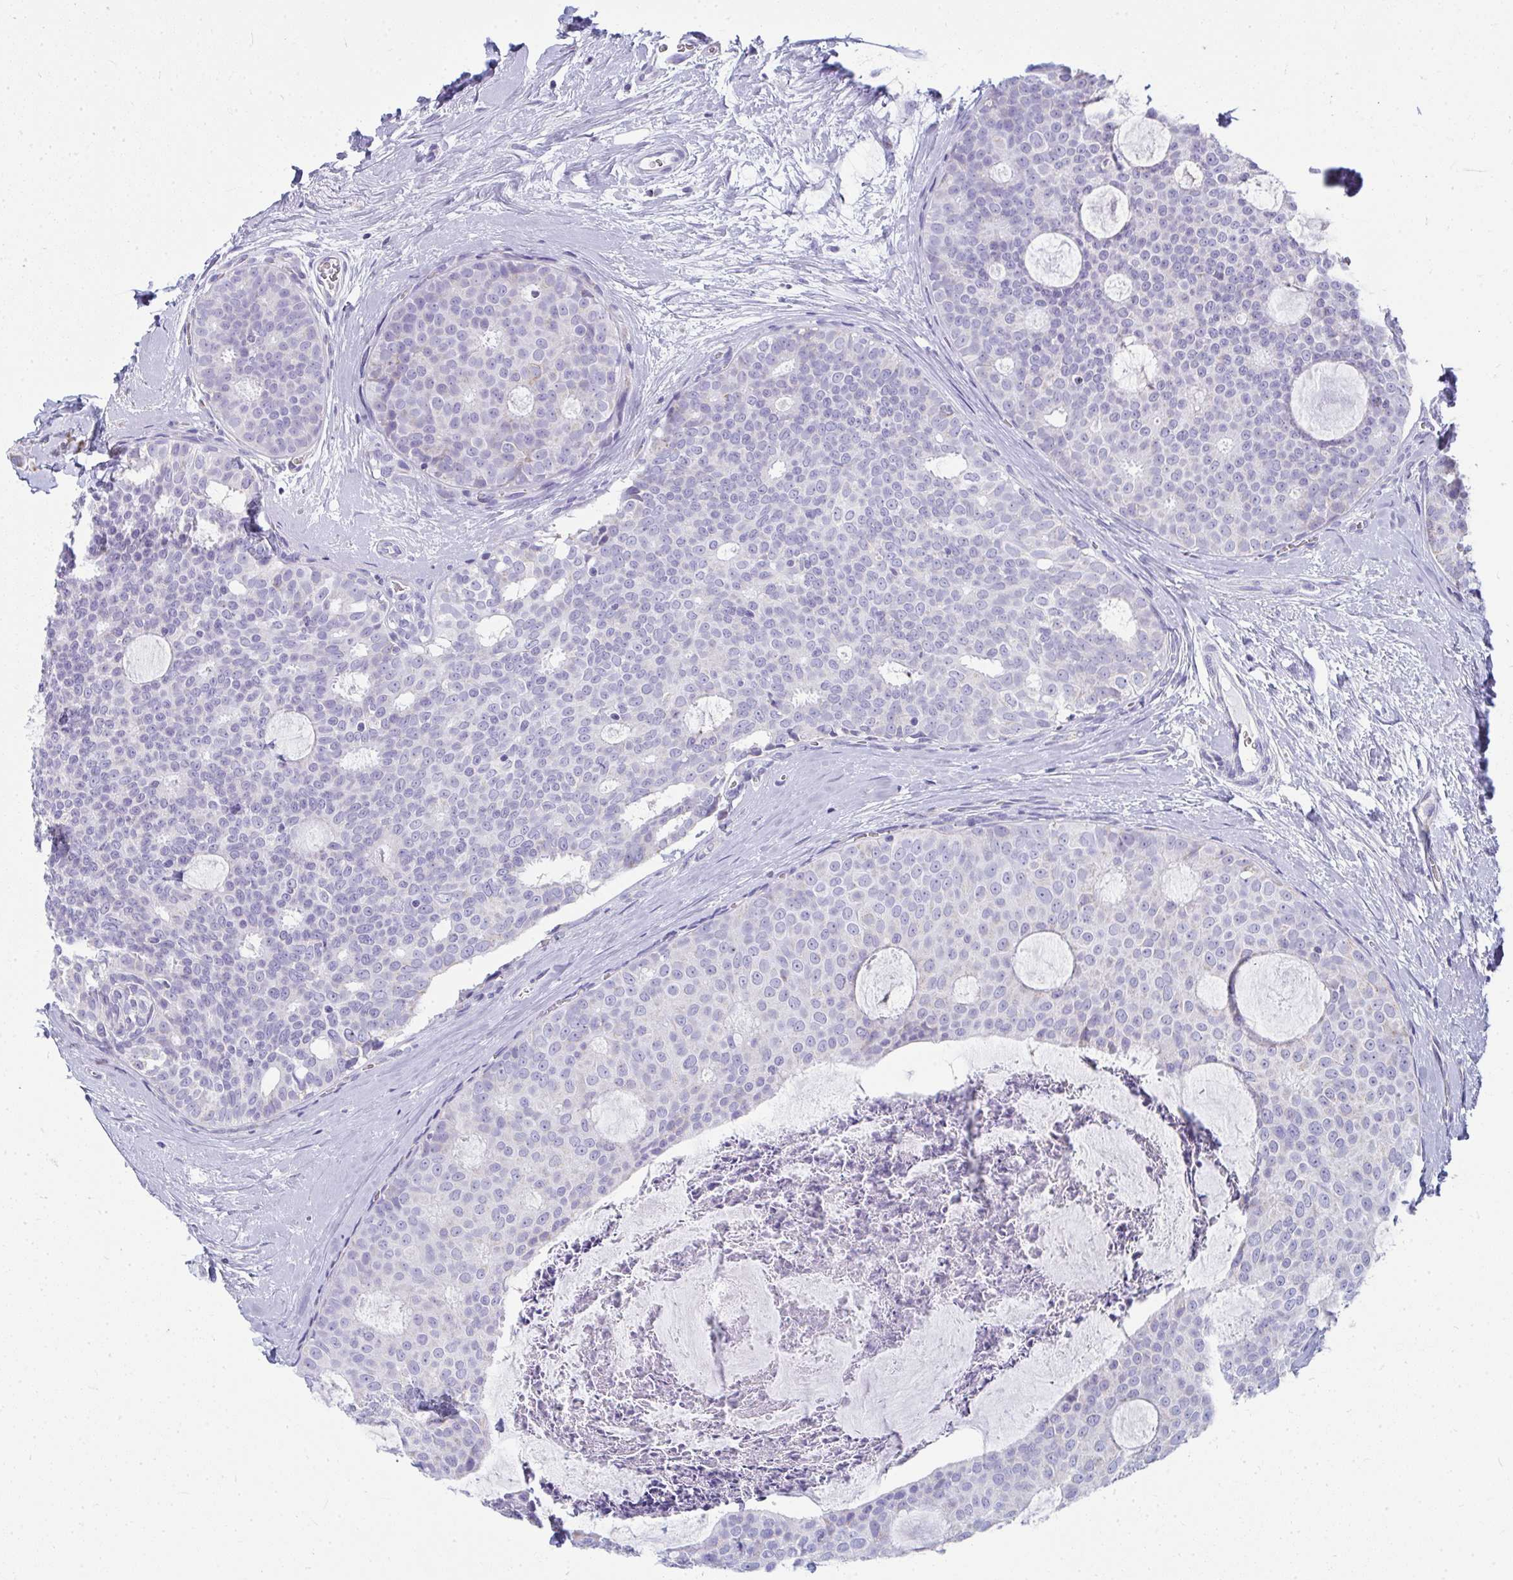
{"staining": {"intensity": "negative", "quantity": "none", "location": "none"}, "tissue": "breast cancer", "cell_type": "Tumor cells", "image_type": "cancer", "snomed": [{"axis": "morphology", "description": "Duct carcinoma"}, {"axis": "topography", "description": "Breast"}], "caption": "Photomicrograph shows no protein expression in tumor cells of breast cancer tissue.", "gene": "SLC6A1", "patient": {"sex": "female", "age": 45}}